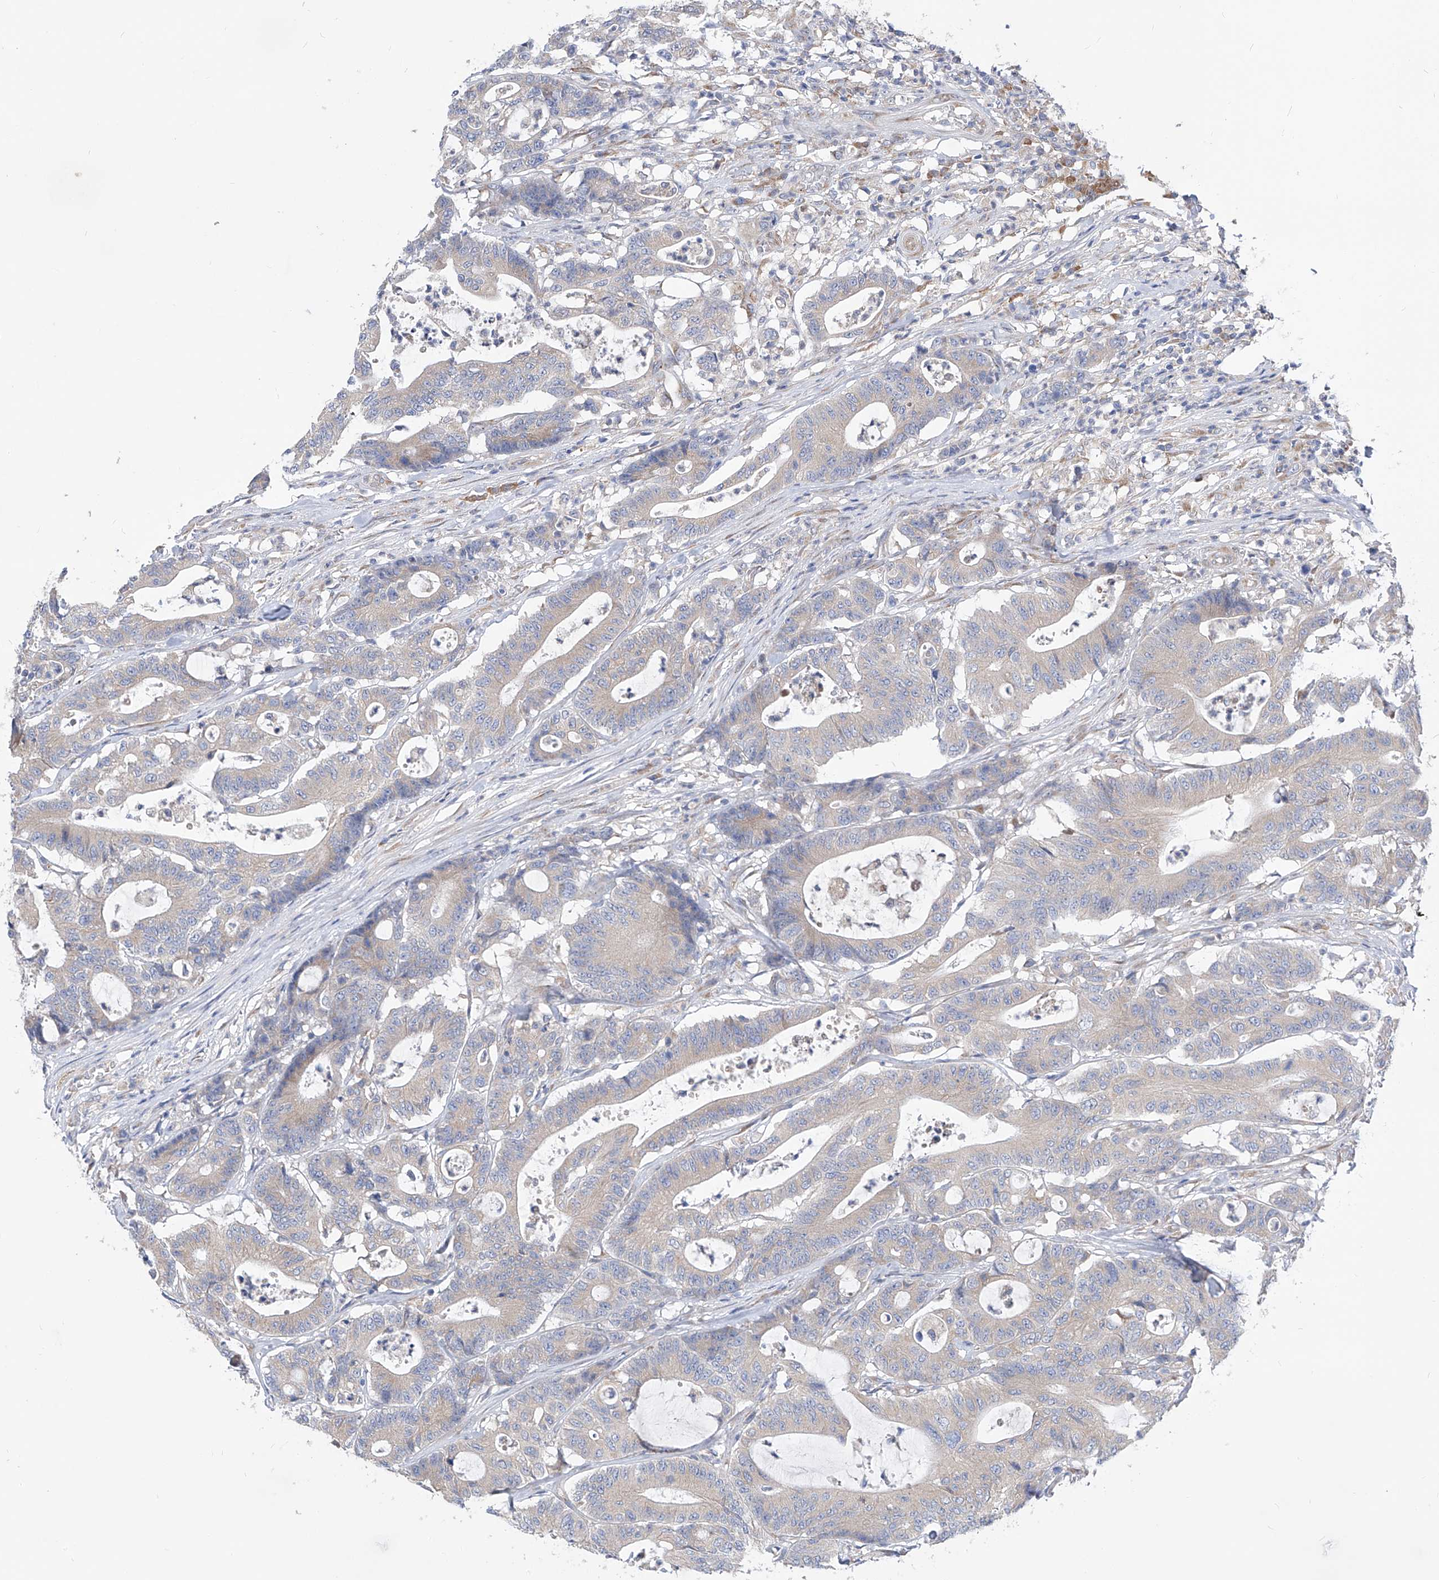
{"staining": {"intensity": "weak", "quantity": "<25%", "location": "cytoplasmic/membranous"}, "tissue": "colorectal cancer", "cell_type": "Tumor cells", "image_type": "cancer", "snomed": [{"axis": "morphology", "description": "Adenocarcinoma, NOS"}, {"axis": "topography", "description": "Colon"}], "caption": "Tumor cells show no significant protein positivity in colorectal cancer (adenocarcinoma).", "gene": "UFL1", "patient": {"sex": "female", "age": 84}}